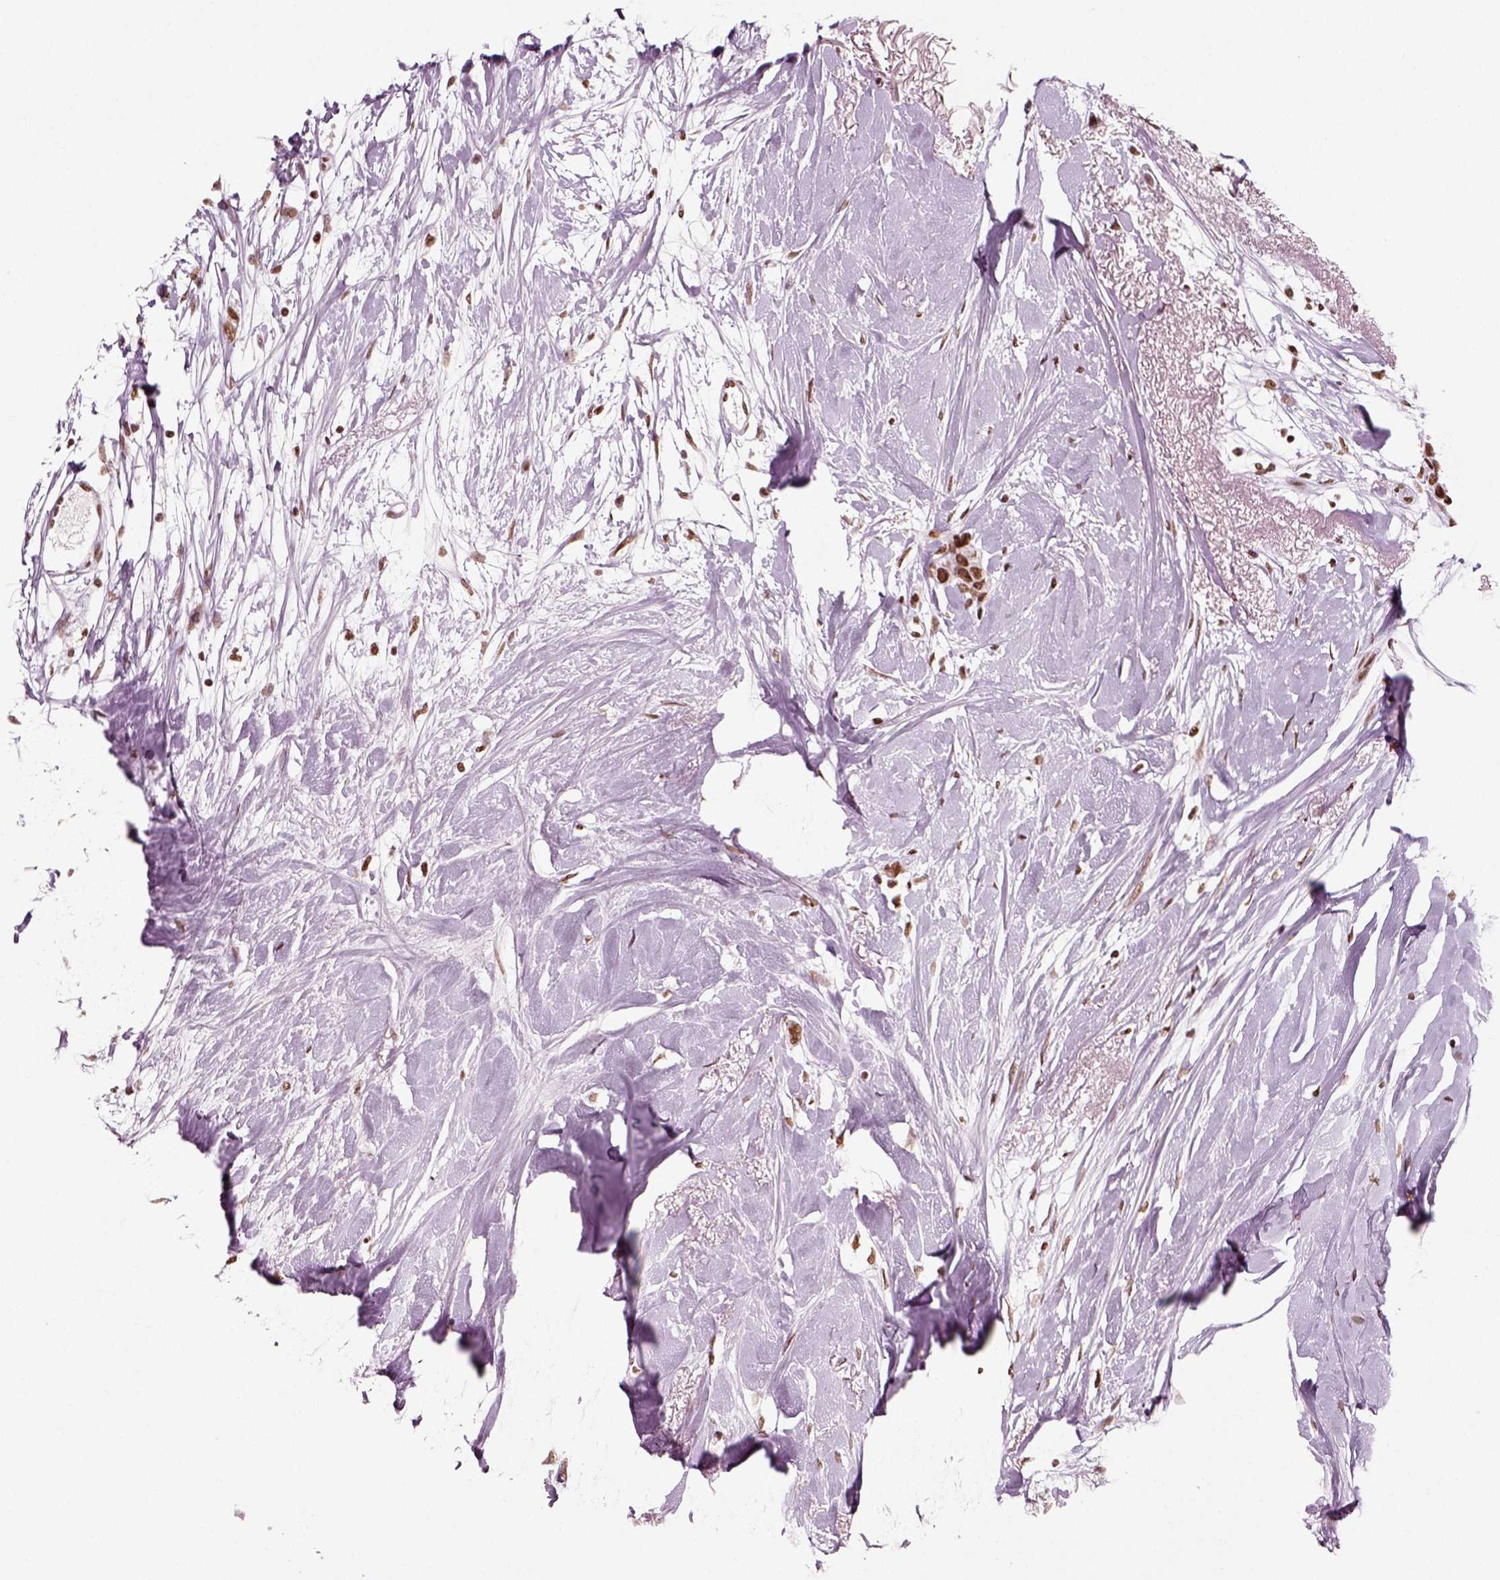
{"staining": {"intensity": "strong", "quantity": ">75%", "location": "nuclear"}, "tissue": "breast cancer", "cell_type": "Tumor cells", "image_type": "cancer", "snomed": [{"axis": "morphology", "description": "Duct carcinoma"}, {"axis": "topography", "description": "Breast"}], "caption": "Immunohistochemistry (DAB (3,3'-diaminobenzidine)) staining of human breast cancer (invasive ductal carcinoma) demonstrates strong nuclear protein staining in about >75% of tumor cells.", "gene": "POLR1H", "patient": {"sex": "female", "age": 40}}